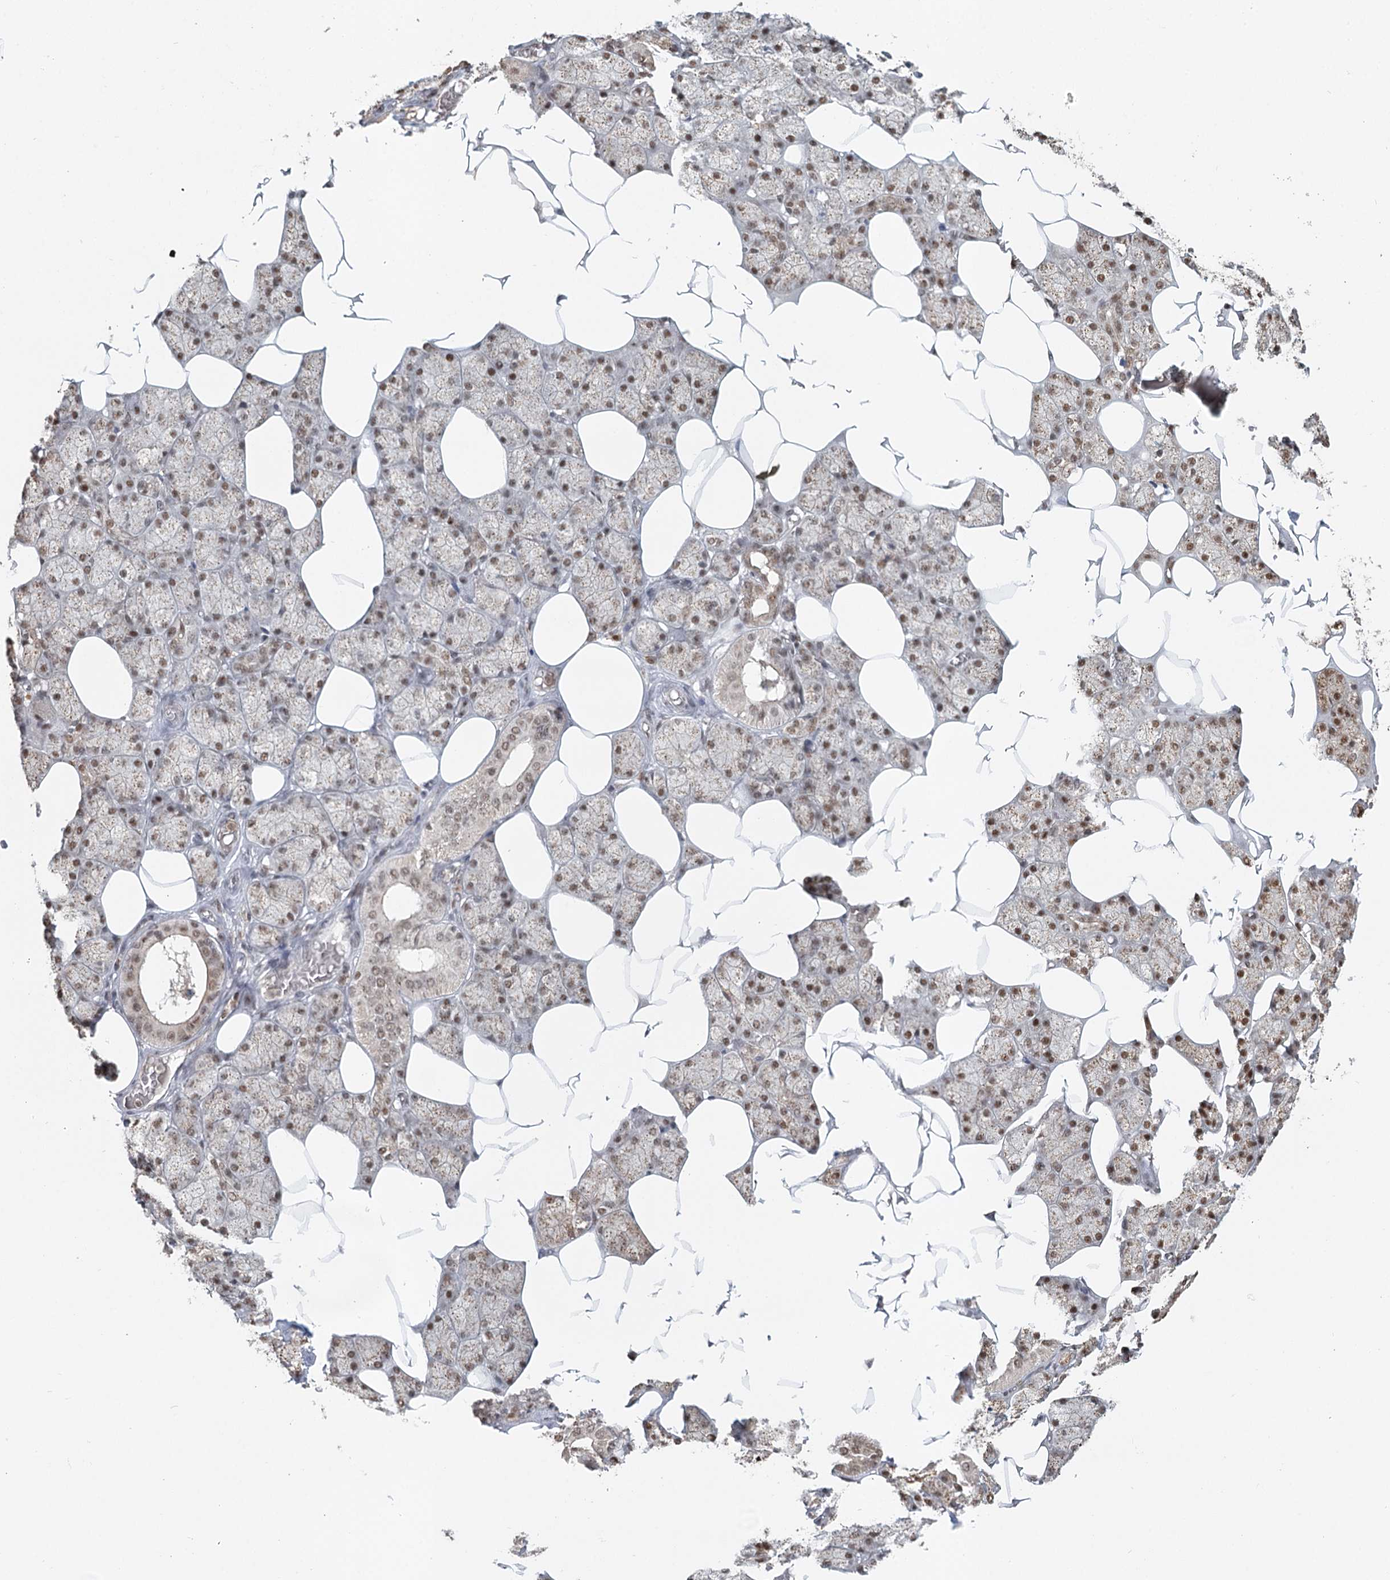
{"staining": {"intensity": "strong", "quantity": "25%-75%", "location": "nuclear"}, "tissue": "salivary gland", "cell_type": "Glandular cells", "image_type": "normal", "snomed": [{"axis": "morphology", "description": "Normal tissue, NOS"}, {"axis": "topography", "description": "Salivary gland"}], "caption": "Salivary gland stained with DAB (3,3'-diaminobenzidine) IHC reveals high levels of strong nuclear expression in about 25%-75% of glandular cells.", "gene": "GPALPP1", "patient": {"sex": "male", "age": 62}}